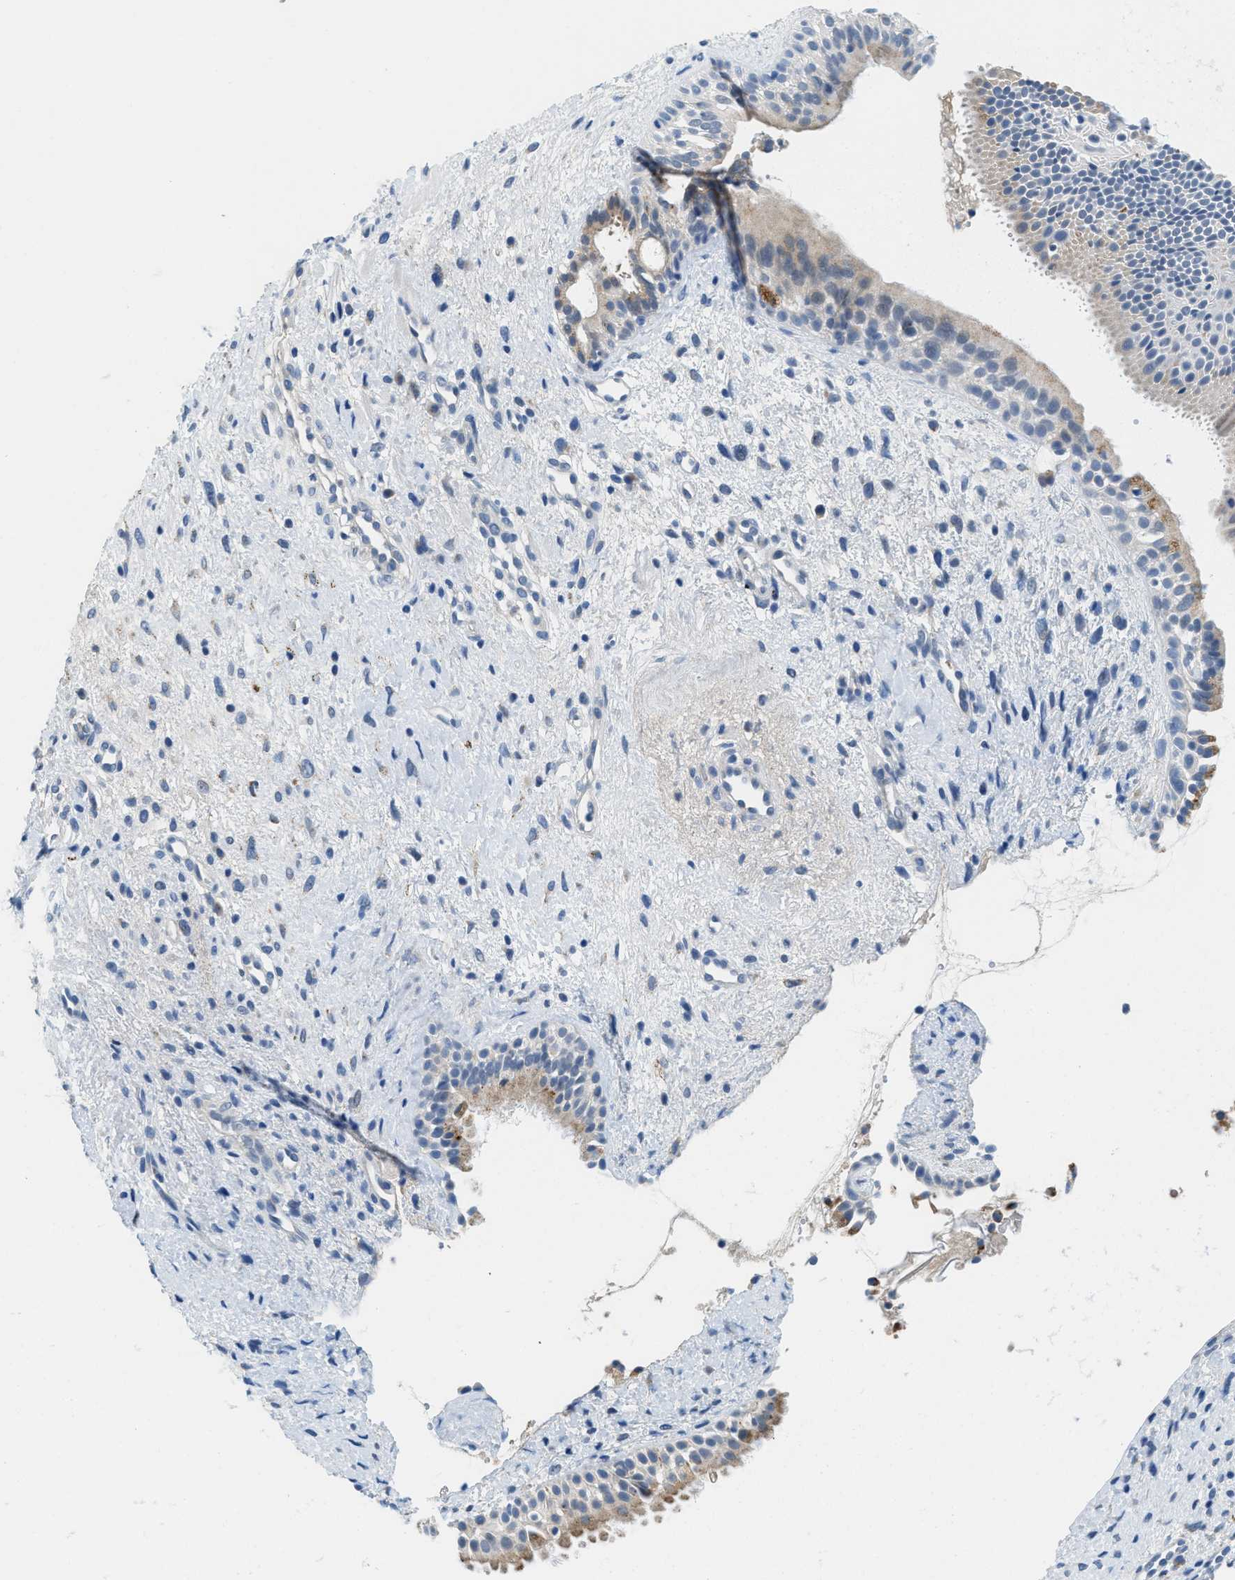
{"staining": {"intensity": "weak", "quantity": "25%-75%", "location": "cytoplasmic/membranous"}, "tissue": "nasopharynx", "cell_type": "Respiratory epithelial cells", "image_type": "normal", "snomed": [{"axis": "morphology", "description": "Normal tissue, NOS"}, {"axis": "topography", "description": "Nasopharynx"}], "caption": "High-magnification brightfield microscopy of unremarkable nasopharynx stained with DAB (brown) and counterstained with hematoxylin (blue). respiratory epithelial cells exhibit weak cytoplasmic/membranous positivity is appreciated in approximately25%-75% of cells. (DAB (3,3'-diaminobenzidine) IHC, brown staining for protein, blue staining for nuclei).", "gene": "TSPAN3", "patient": {"sex": "male", "age": 22}}